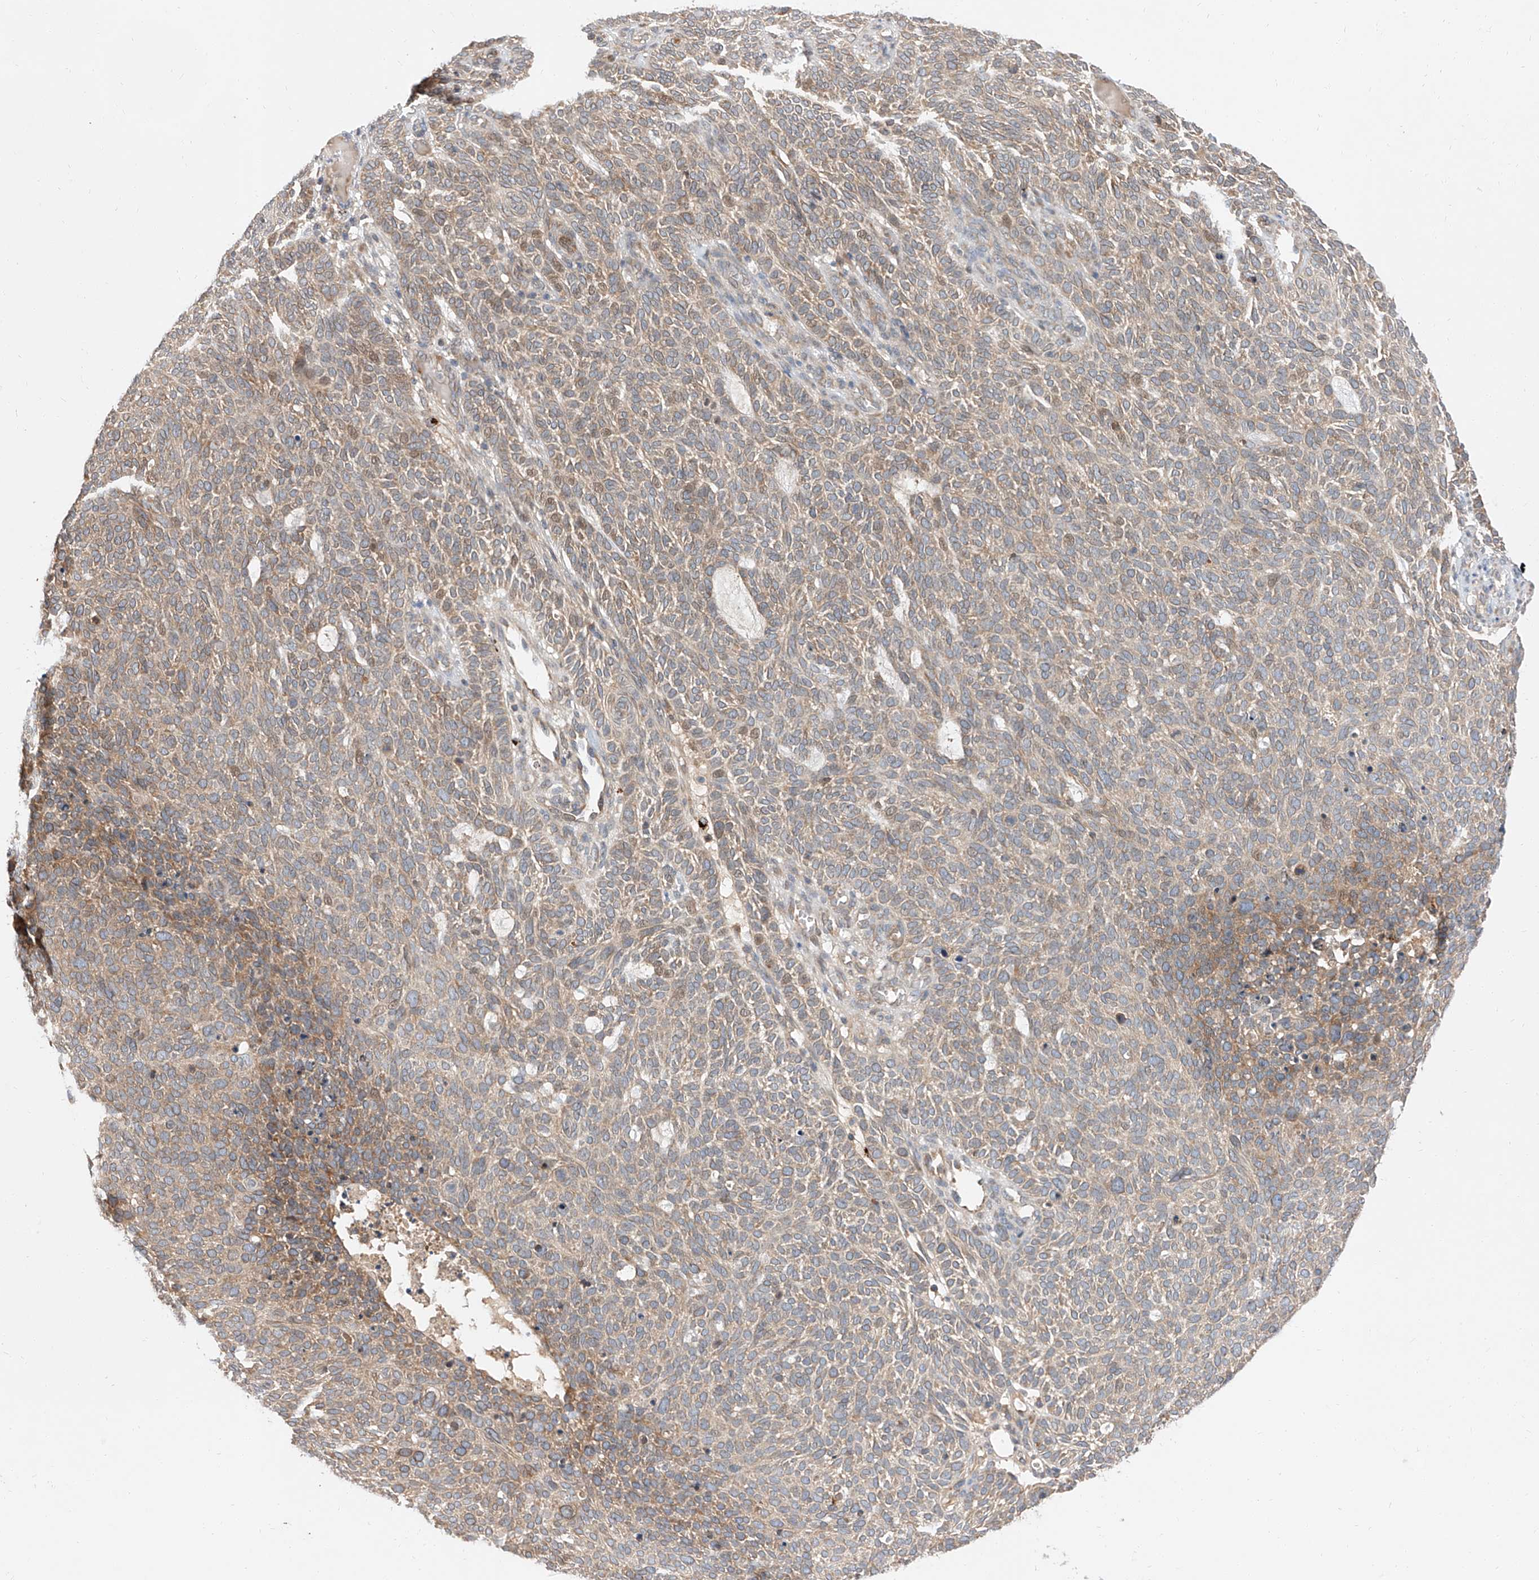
{"staining": {"intensity": "weak", "quantity": "25%-75%", "location": "nuclear"}, "tissue": "skin cancer", "cell_type": "Tumor cells", "image_type": "cancer", "snomed": [{"axis": "morphology", "description": "Squamous cell carcinoma, NOS"}, {"axis": "topography", "description": "Skin"}], "caption": "Protein positivity by immunohistochemistry (IHC) displays weak nuclear expression in about 25%-75% of tumor cells in squamous cell carcinoma (skin).", "gene": "DIRAS3", "patient": {"sex": "female", "age": 90}}